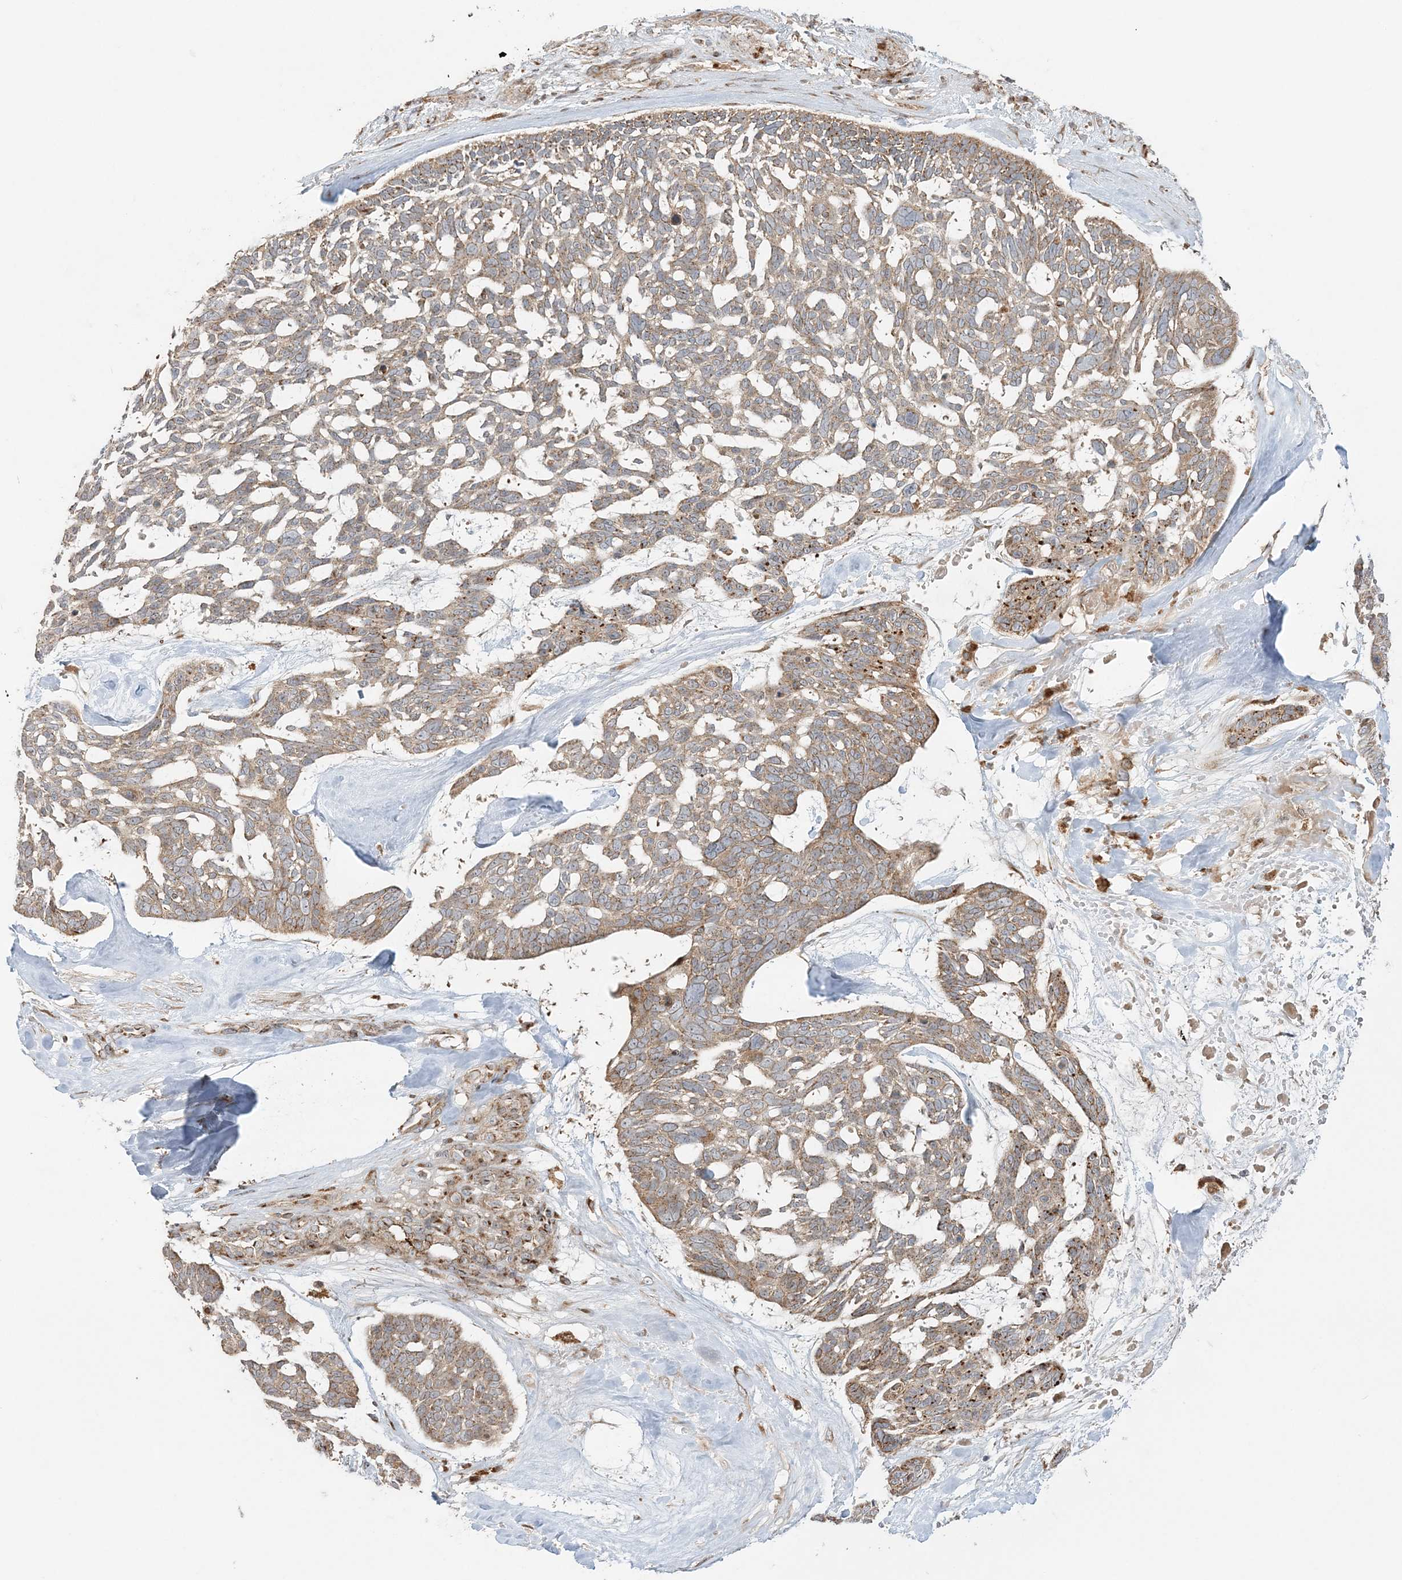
{"staining": {"intensity": "moderate", "quantity": ">75%", "location": "cytoplasmic/membranous"}, "tissue": "skin cancer", "cell_type": "Tumor cells", "image_type": "cancer", "snomed": [{"axis": "morphology", "description": "Basal cell carcinoma"}, {"axis": "topography", "description": "Skin"}], "caption": "Moderate cytoplasmic/membranous positivity is seen in approximately >75% of tumor cells in basal cell carcinoma (skin).", "gene": "ABCC3", "patient": {"sex": "male", "age": 88}}